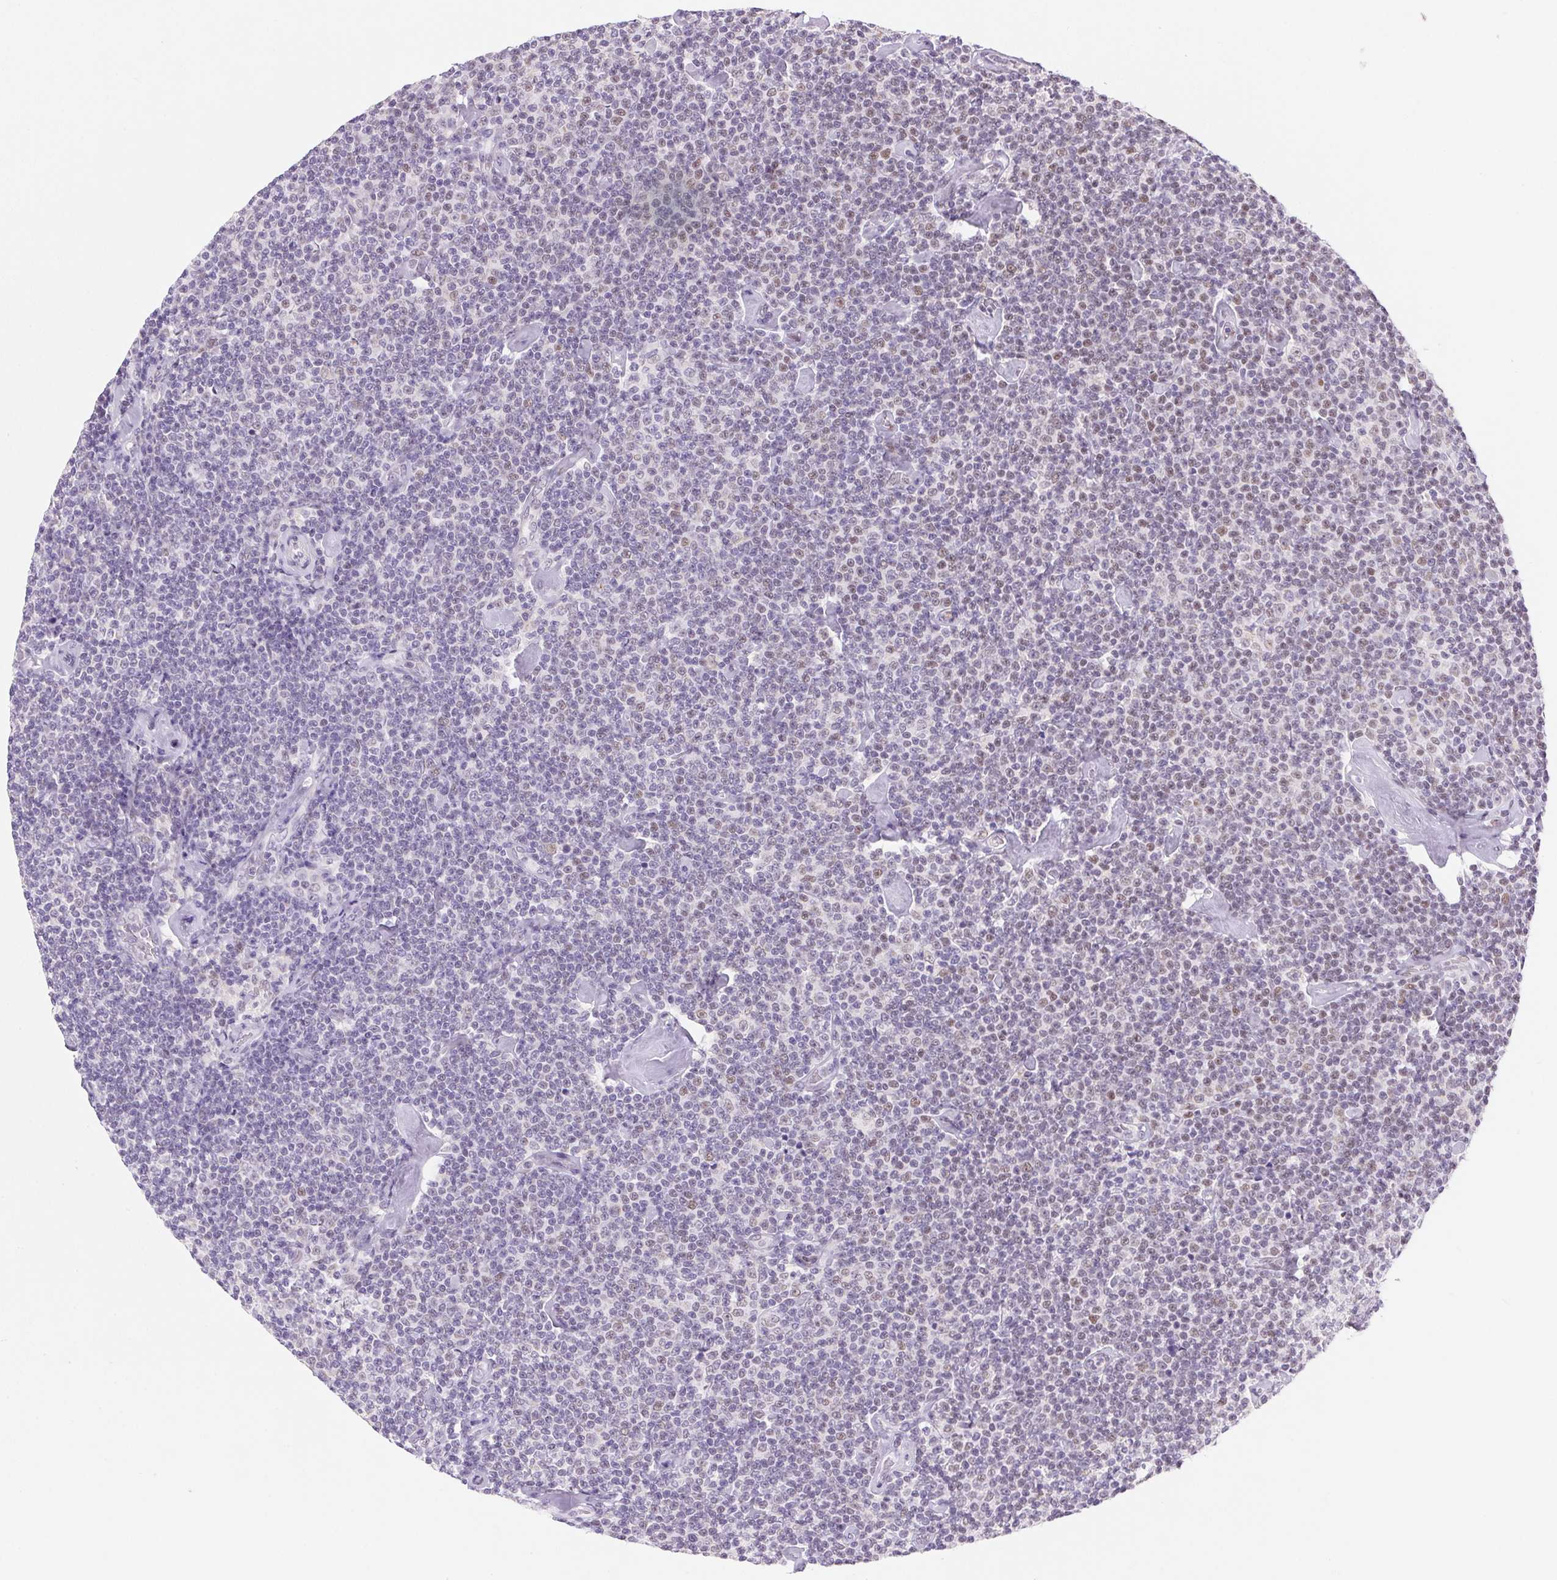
{"staining": {"intensity": "negative", "quantity": "none", "location": "none"}, "tissue": "lymphoma", "cell_type": "Tumor cells", "image_type": "cancer", "snomed": [{"axis": "morphology", "description": "Malignant lymphoma, non-Hodgkin's type, Low grade"}, {"axis": "topography", "description": "Lymph node"}], "caption": "High power microscopy image of an immunohistochemistry (IHC) histopathology image of lymphoma, revealing no significant staining in tumor cells. The staining is performed using DAB (3,3'-diaminobenzidine) brown chromogen with nuclei counter-stained in using hematoxylin.", "gene": "DPPA5", "patient": {"sex": "male", "age": 81}}